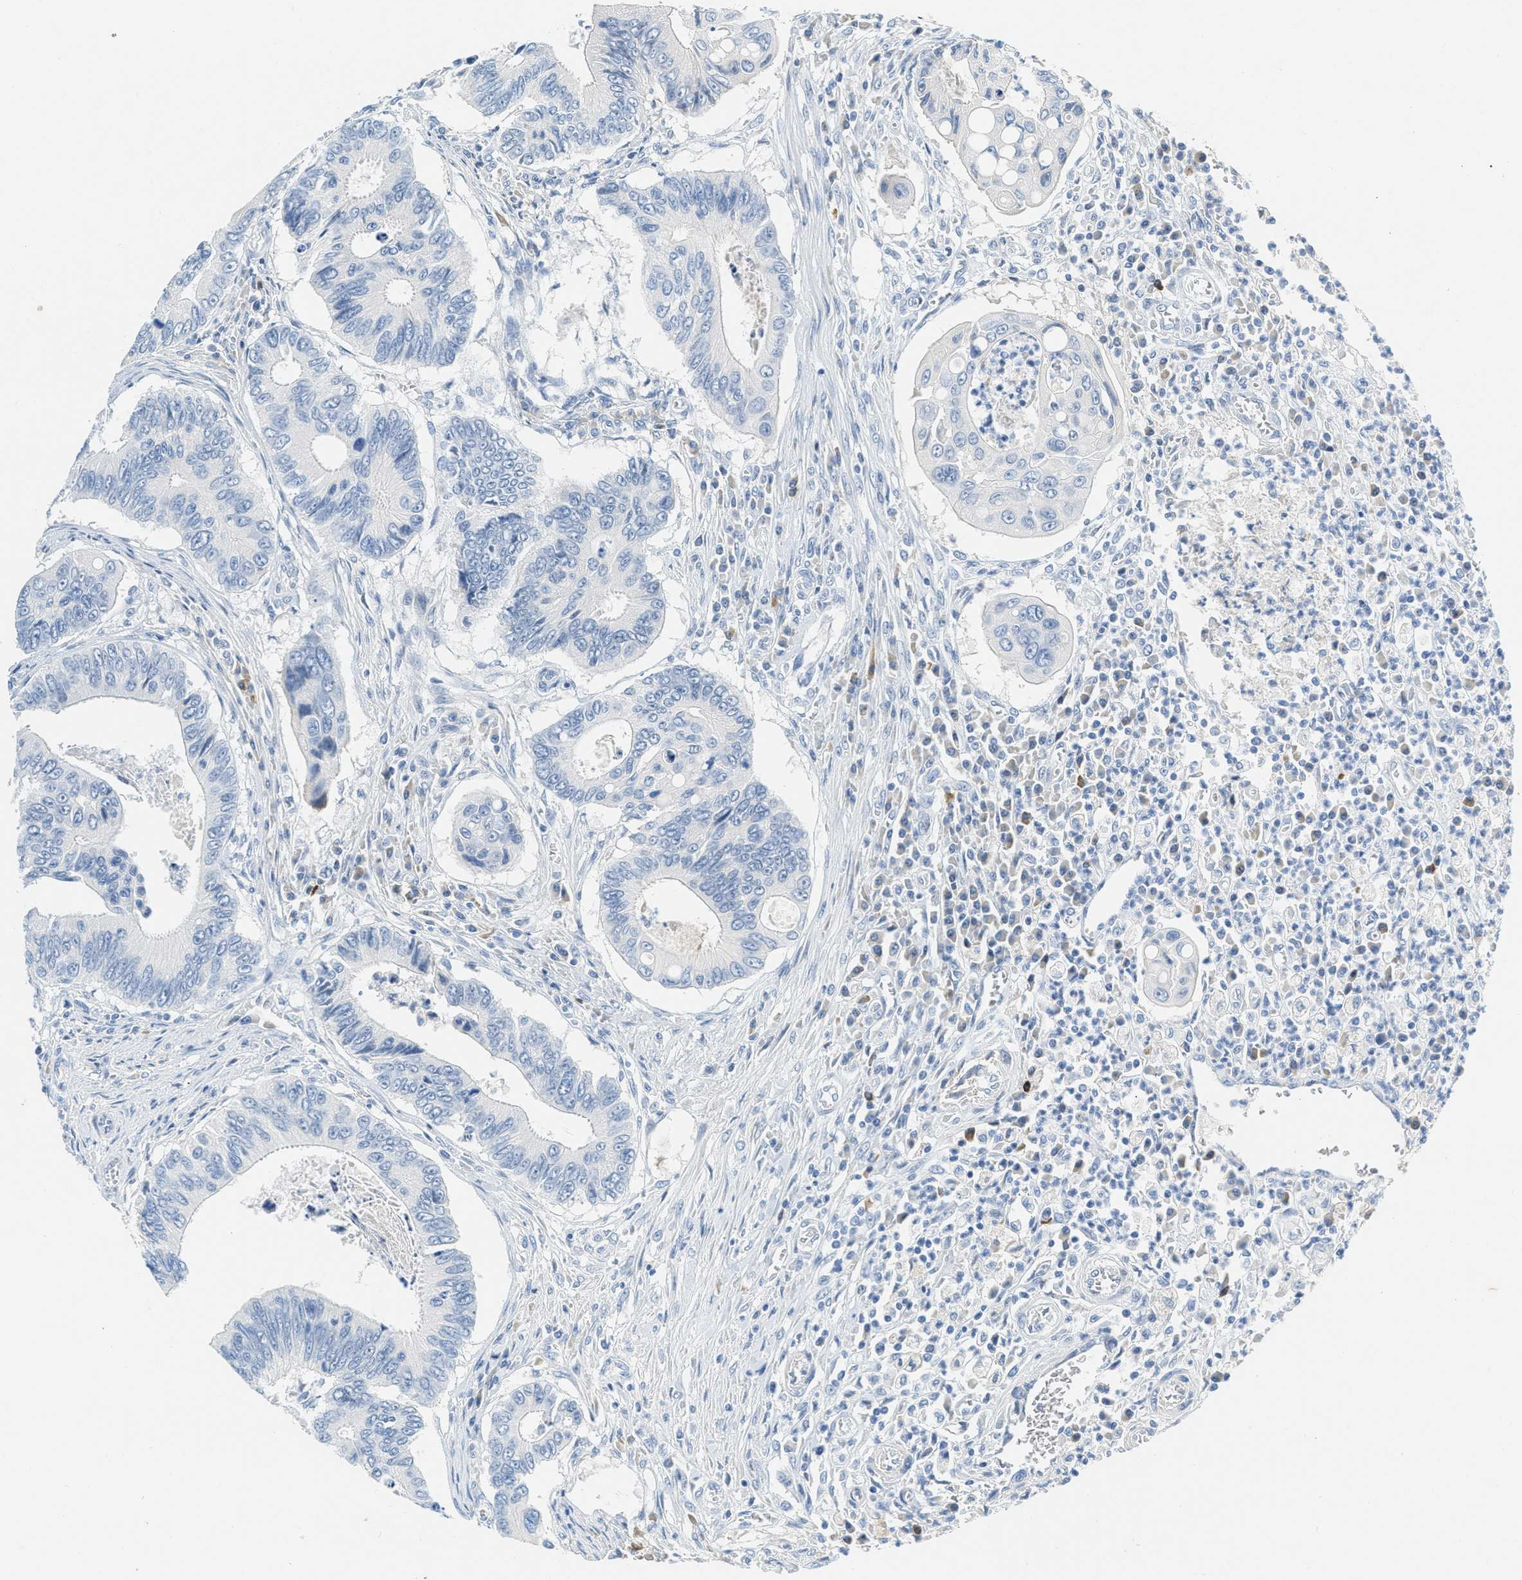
{"staining": {"intensity": "negative", "quantity": "none", "location": "none"}, "tissue": "colorectal cancer", "cell_type": "Tumor cells", "image_type": "cancer", "snomed": [{"axis": "morphology", "description": "Inflammation, NOS"}, {"axis": "morphology", "description": "Adenocarcinoma, NOS"}, {"axis": "topography", "description": "Colon"}], "caption": "An image of human colorectal cancer is negative for staining in tumor cells.", "gene": "HSF2", "patient": {"sex": "male", "age": 72}}